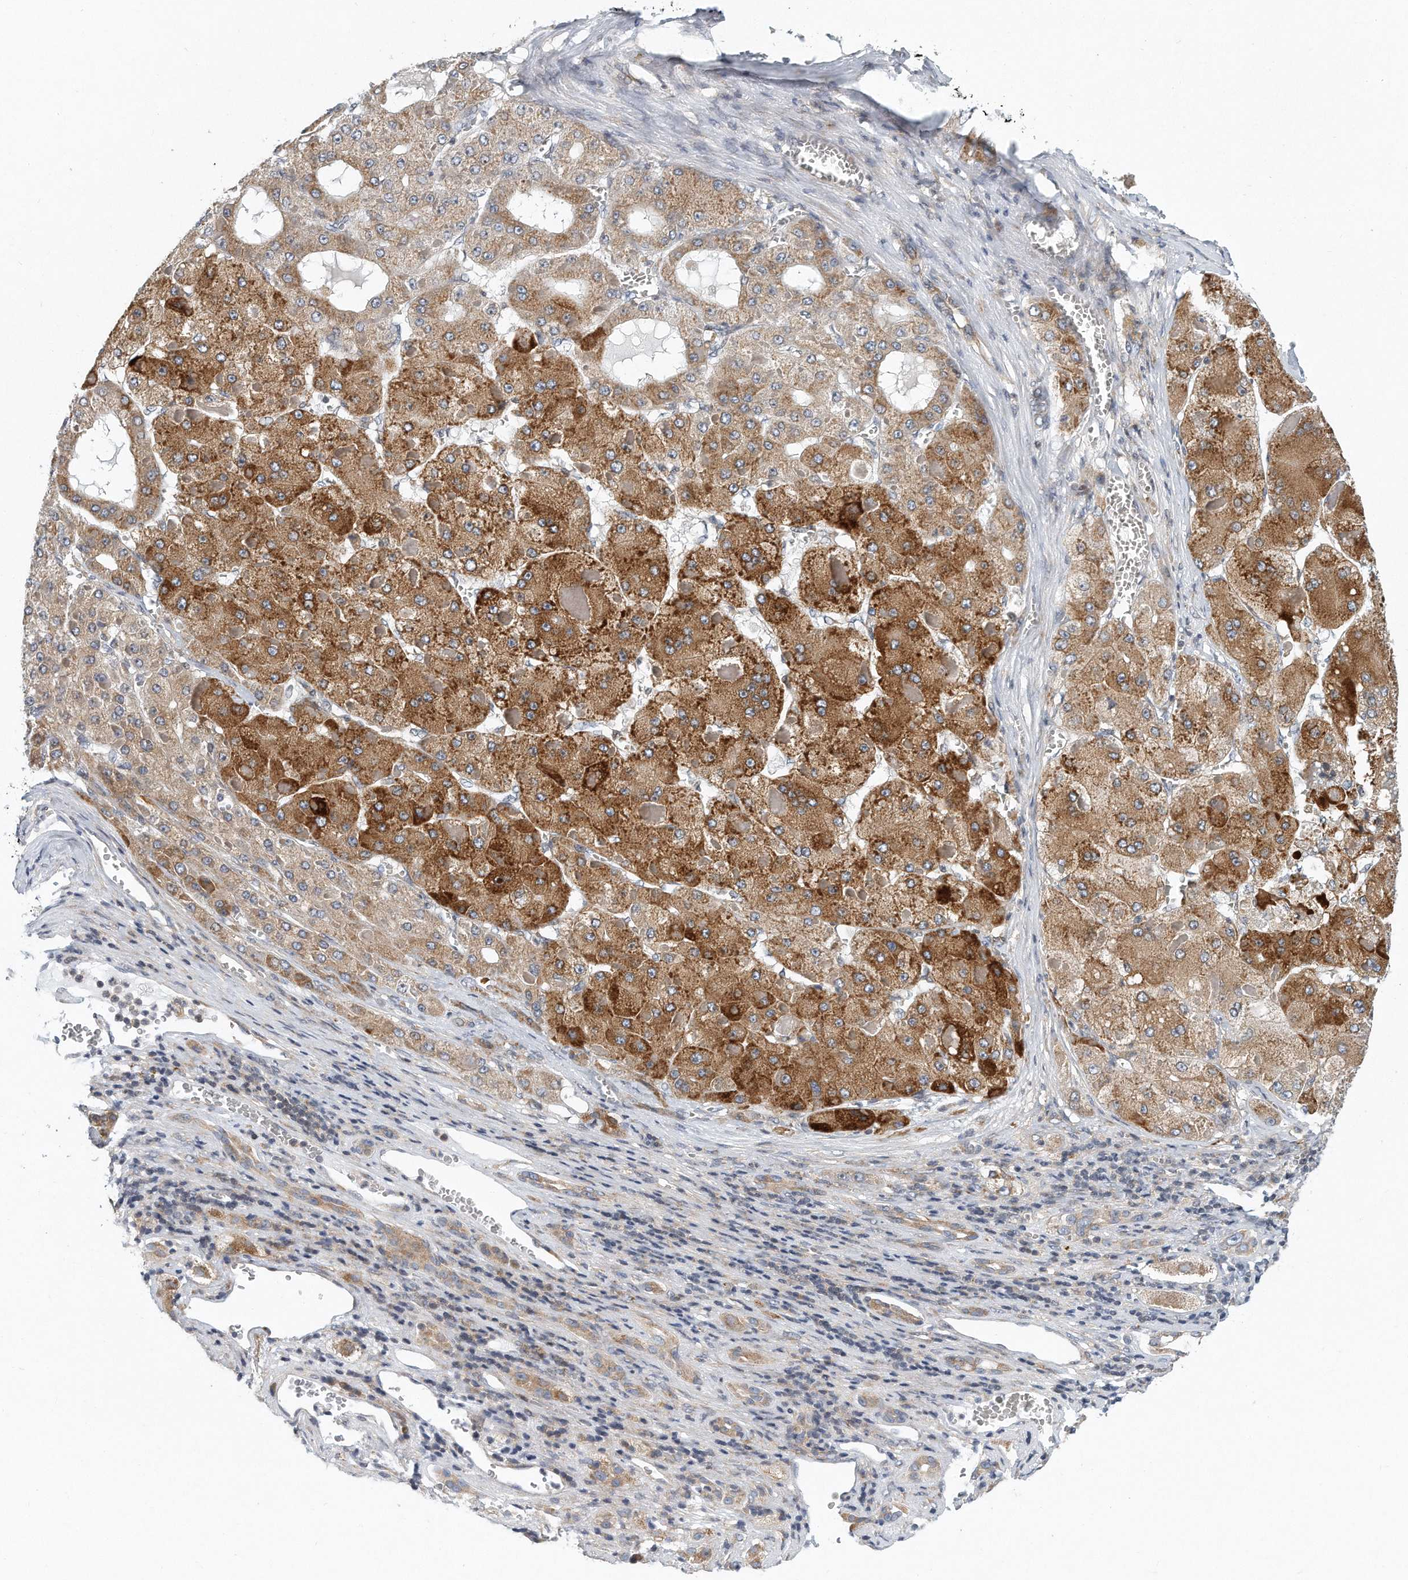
{"staining": {"intensity": "moderate", "quantity": ">75%", "location": "cytoplasmic/membranous"}, "tissue": "liver cancer", "cell_type": "Tumor cells", "image_type": "cancer", "snomed": [{"axis": "morphology", "description": "Carcinoma, Hepatocellular, NOS"}, {"axis": "topography", "description": "Liver"}], "caption": "Immunohistochemical staining of hepatocellular carcinoma (liver) reveals medium levels of moderate cytoplasmic/membranous positivity in about >75% of tumor cells. (brown staining indicates protein expression, while blue staining denotes nuclei).", "gene": "VLDLR", "patient": {"sex": "female", "age": 73}}